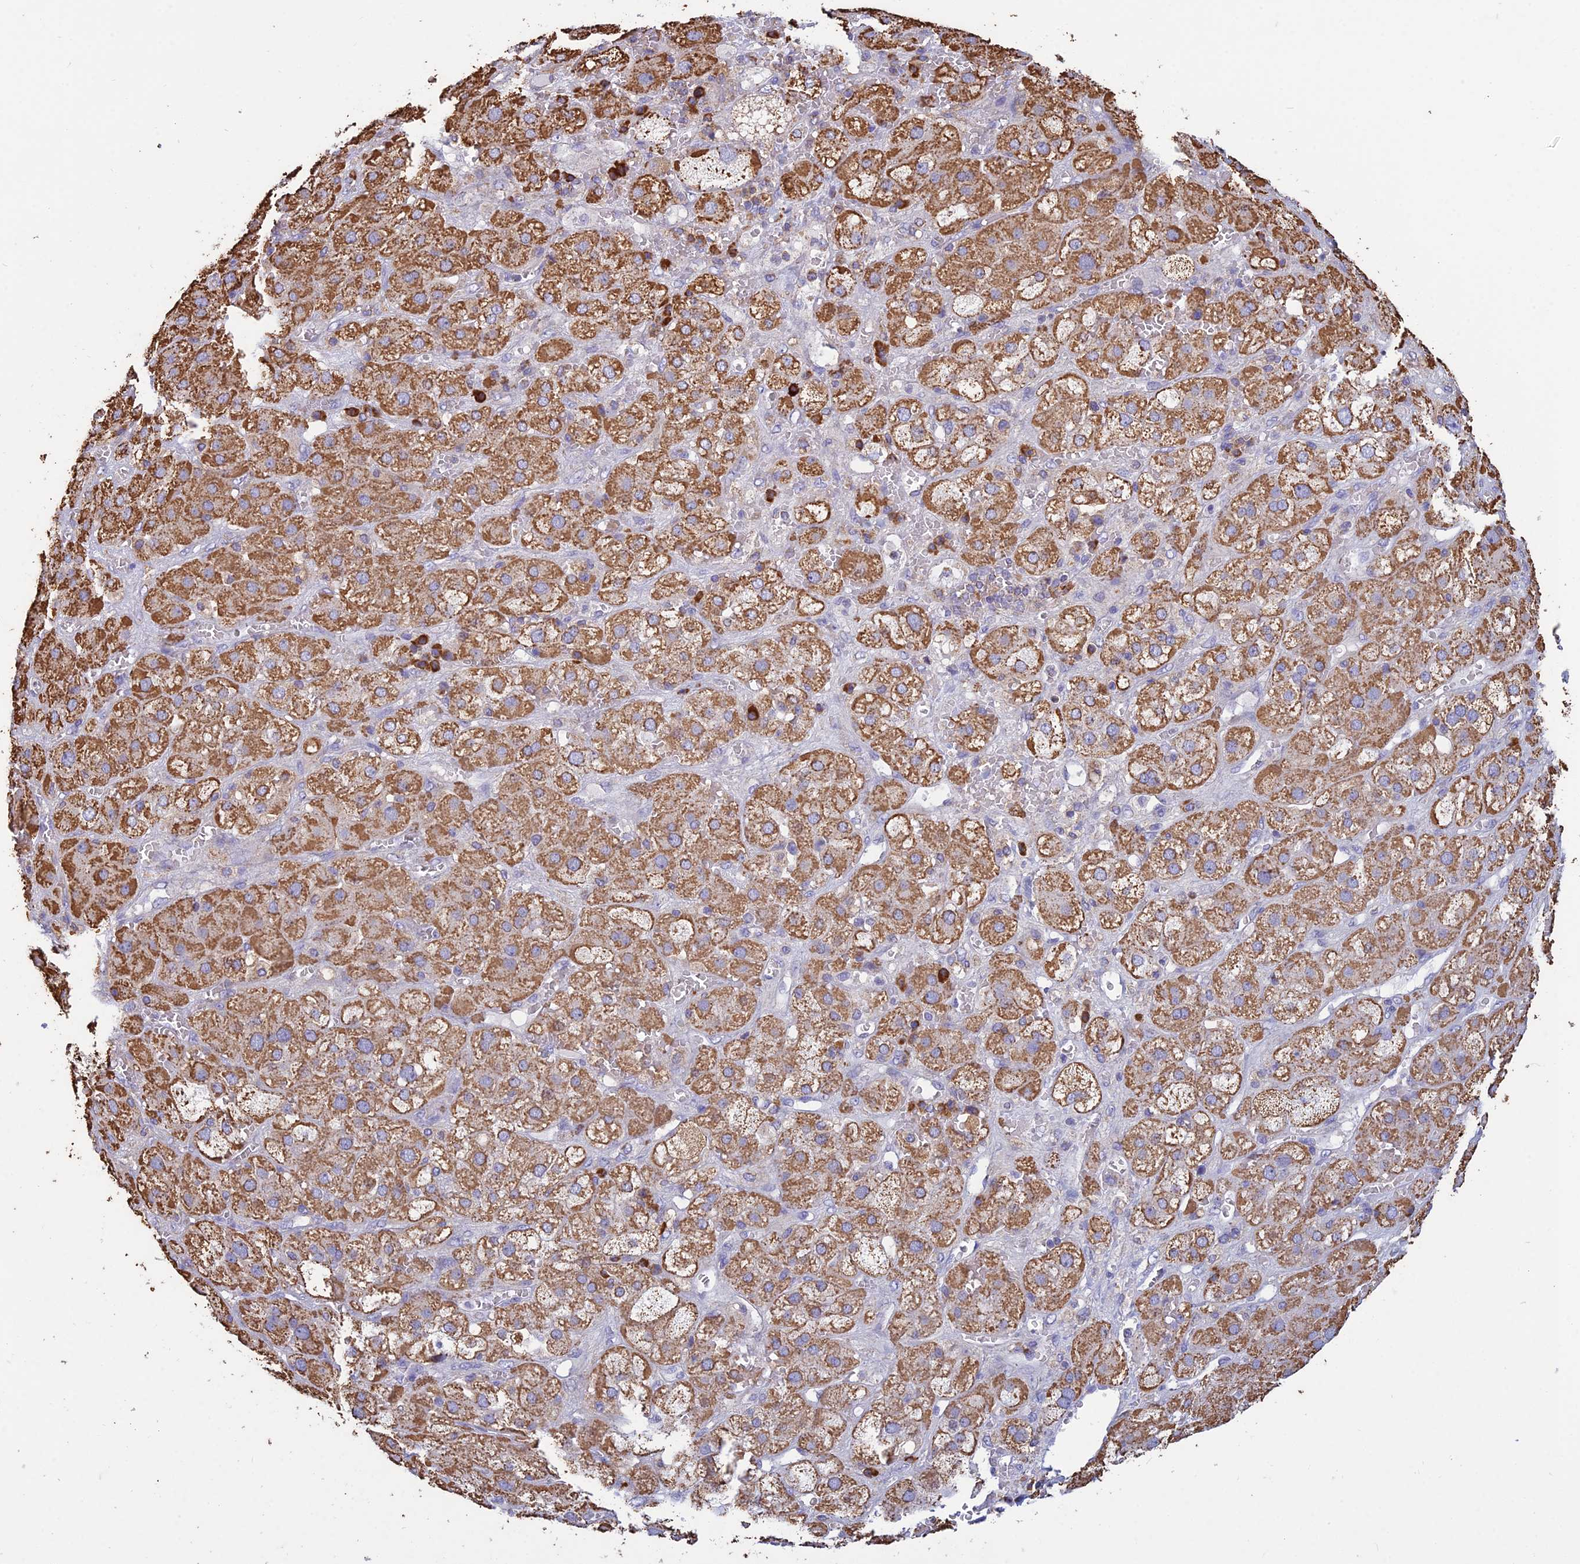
{"staining": {"intensity": "moderate", "quantity": ">75%", "location": "cytoplasmic/membranous"}, "tissue": "adrenal gland", "cell_type": "Glandular cells", "image_type": "normal", "snomed": [{"axis": "morphology", "description": "Normal tissue, NOS"}, {"axis": "topography", "description": "Adrenal gland"}], "caption": "IHC staining of unremarkable adrenal gland, which shows medium levels of moderate cytoplasmic/membranous expression in about >75% of glandular cells indicating moderate cytoplasmic/membranous protein expression. The staining was performed using DAB (brown) for protein detection and nuclei were counterstained in hematoxylin (blue).", "gene": "OR2W3", "patient": {"sex": "female", "age": 47}}